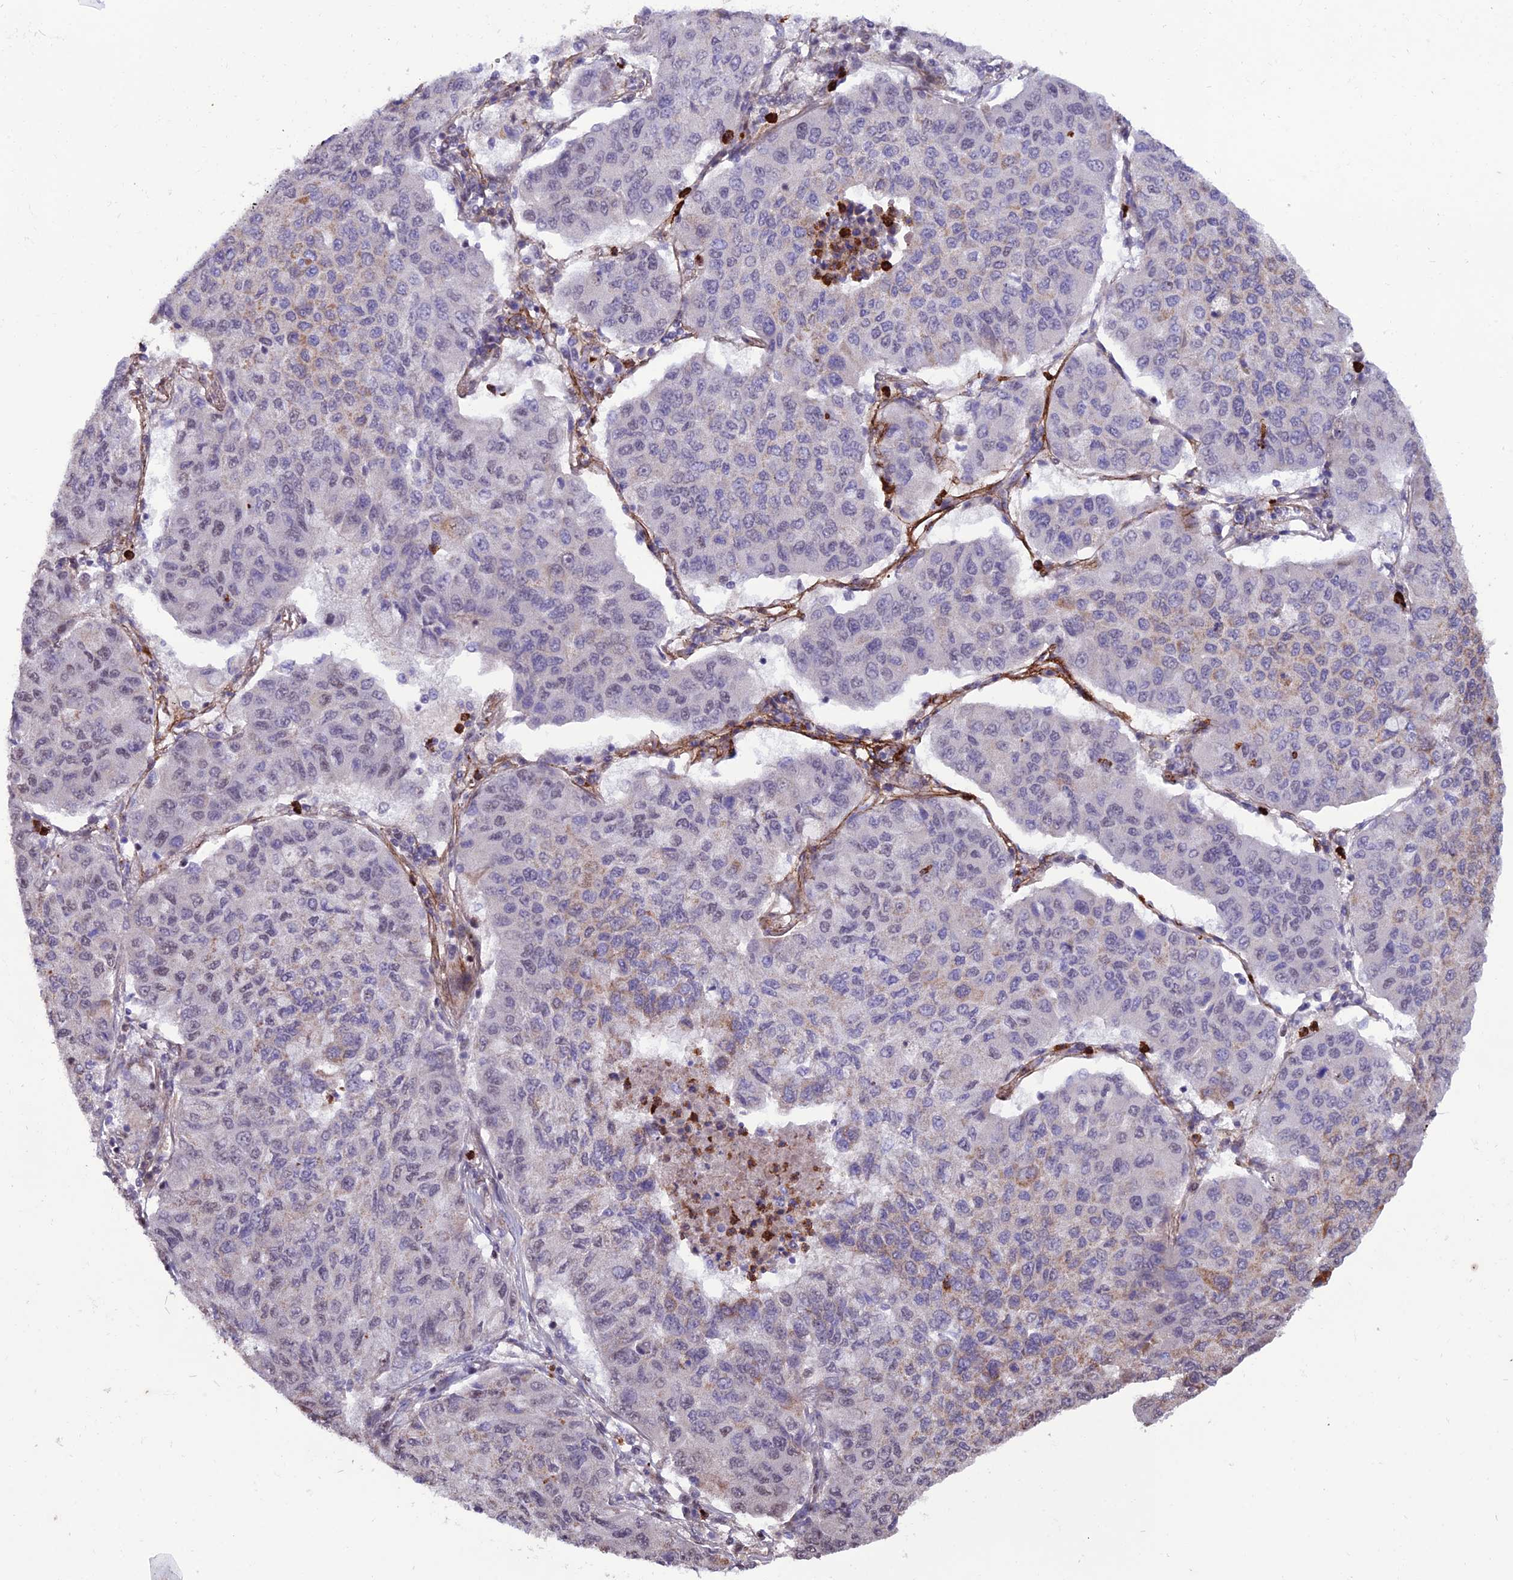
{"staining": {"intensity": "weak", "quantity": "<25%", "location": "cytoplasmic/membranous"}, "tissue": "lung cancer", "cell_type": "Tumor cells", "image_type": "cancer", "snomed": [{"axis": "morphology", "description": "Squamous cell carcinoma, NOS"}, {"axis": "topography", "description": "Lung"}], "caption": "An immunohistochemistry histopathology image of lung cancer (squamous cell carcinoma) is shown. There is no staining in tumor cells of lung cancer (squamous cell carcinoma).", "gene": "COL6A6", "patient": {"sex": "male", "age": 74}}